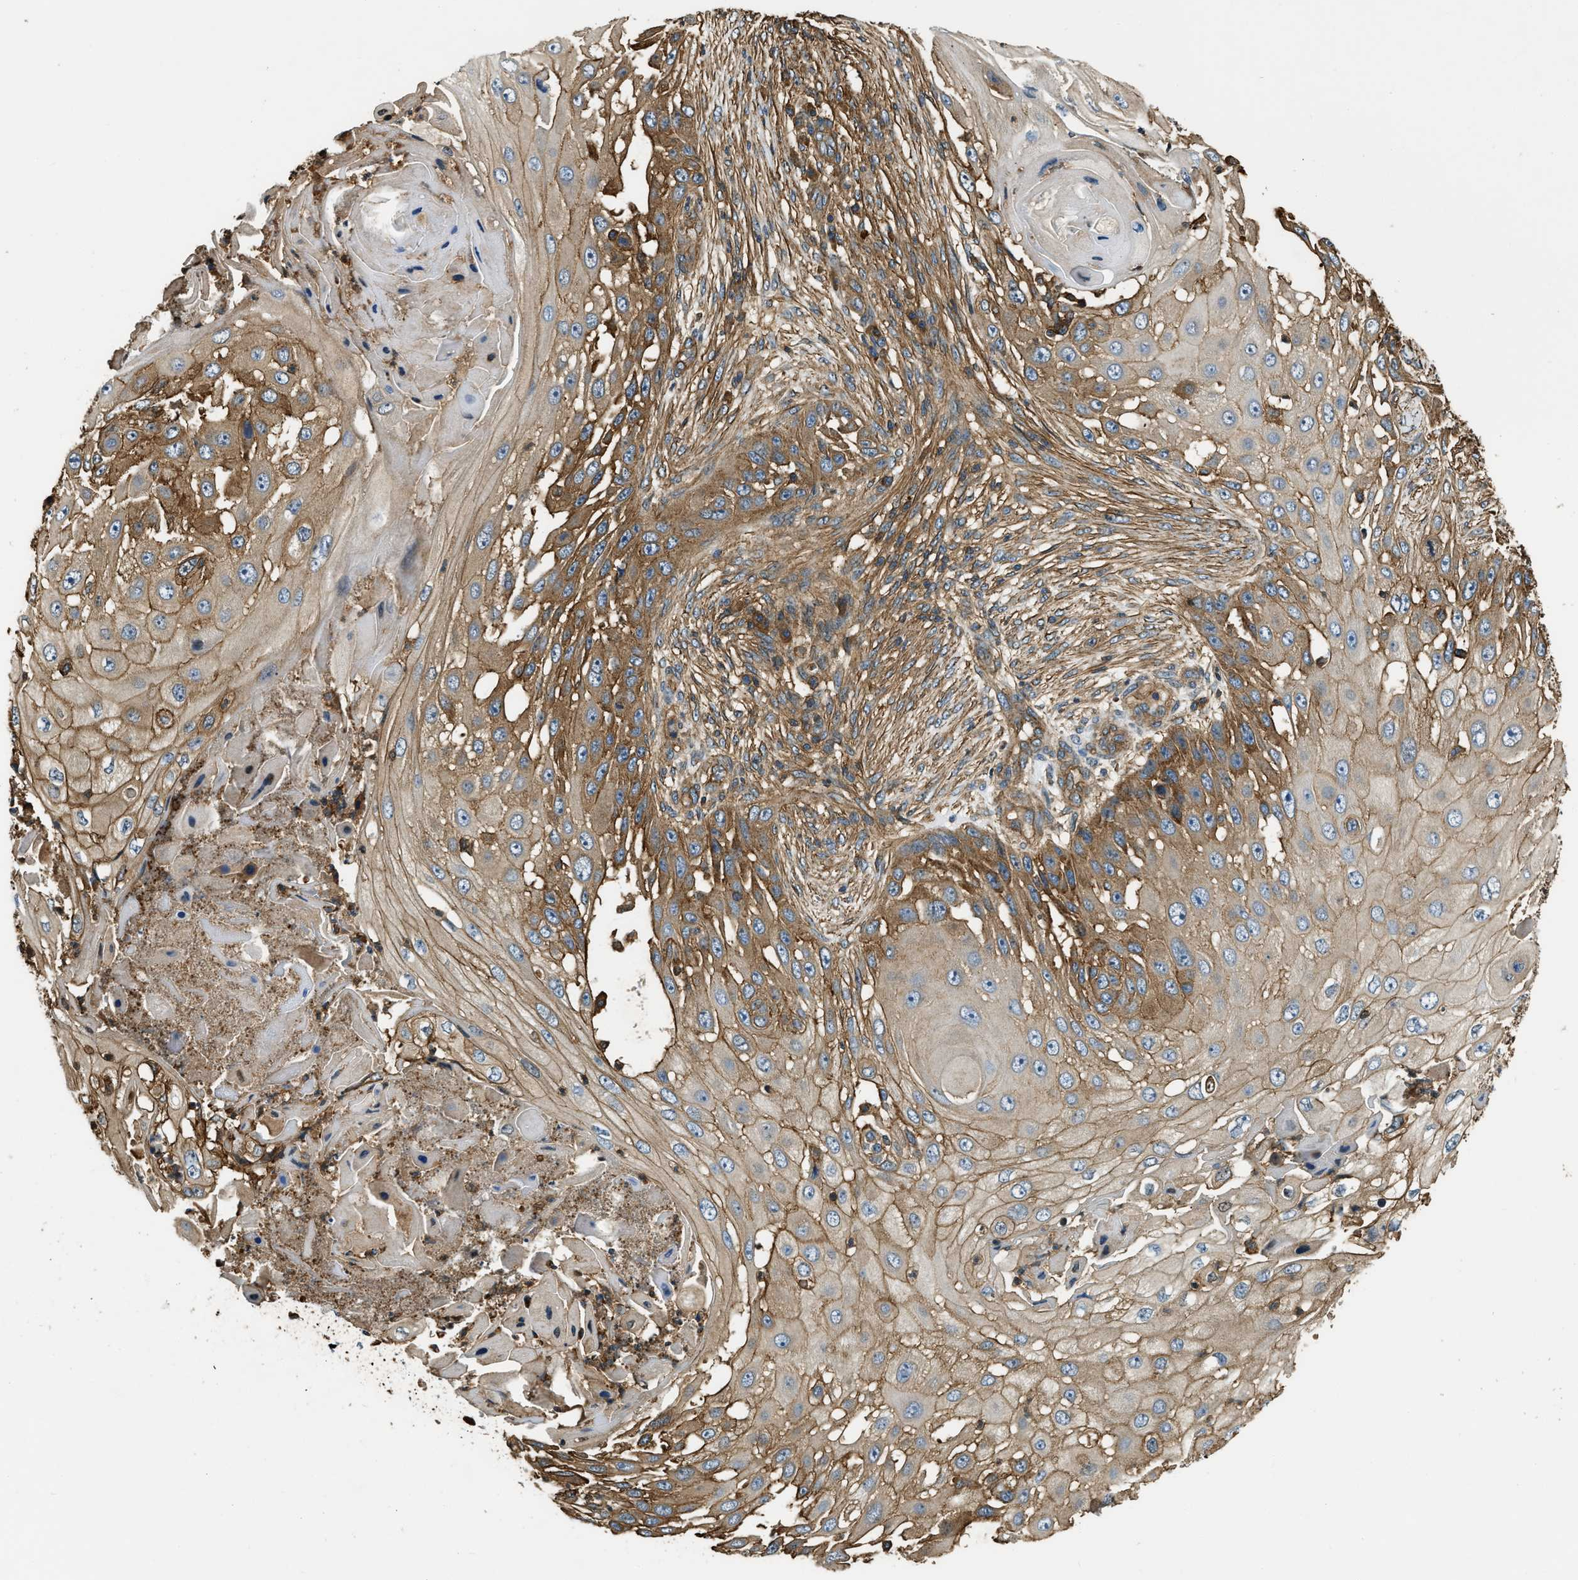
{"staining": {"intensity": "moderate", "quantity": ">75%", "location": "cytoplasmic/membranous"}, "tissue": "skin cancer", "cell_type": "Tumor cells", "image_type": "cancer", "snomed": [{"axis": "morphology", "description": "Squamous cell carcinoma, NOS"}, {"axis": "topography", "description": "Skin"}], "caption": "Skin cancer stained with immunohistochemistry shows moderate cytoplasmic/membranous positivity in approximately >75% of tumor cells.", "gene": "YARS1", "patient": {"sex": "female", "age": 44}}